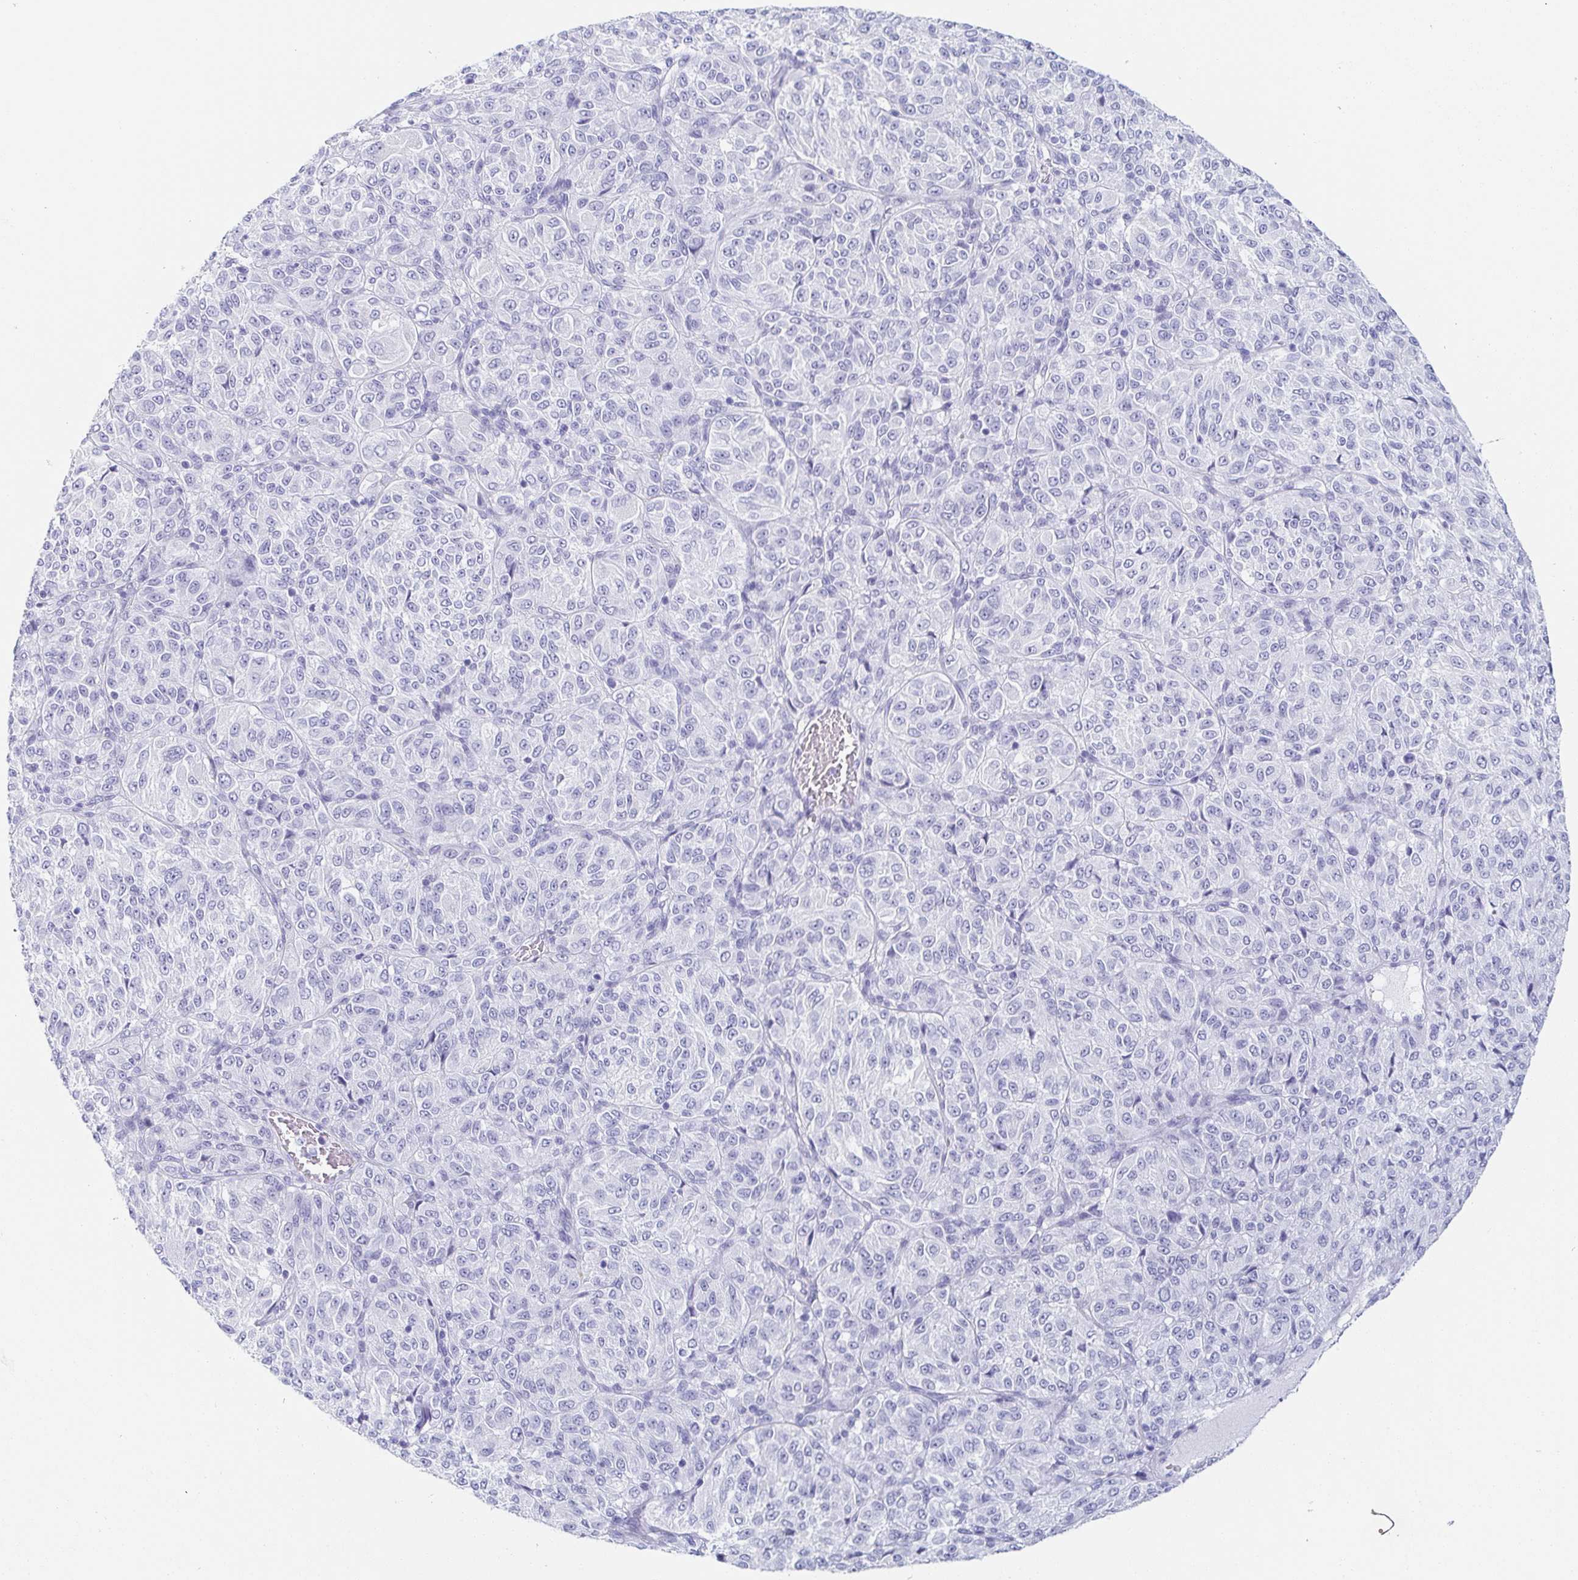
{"staining": {"intensity": "negative", "quantity": "none", "location": "none"}, "tissue": "melanoma", "cell_type": "Tumor cells", "image_type": "cancer", "snomed": [{"axis": "morphology", "description": "Malignant melanoma, Metastatic site"}, {"axis": "topography", "description": "Brain"}], "caption": "A high-resolution photomicrograph shows immunohistochemistry staining of malignant melanoma (metastatic site), which exhibits no significant expression in tumor cells.", "gene": "ZG16B", "patient": {"sex": "female", "age": 56}}